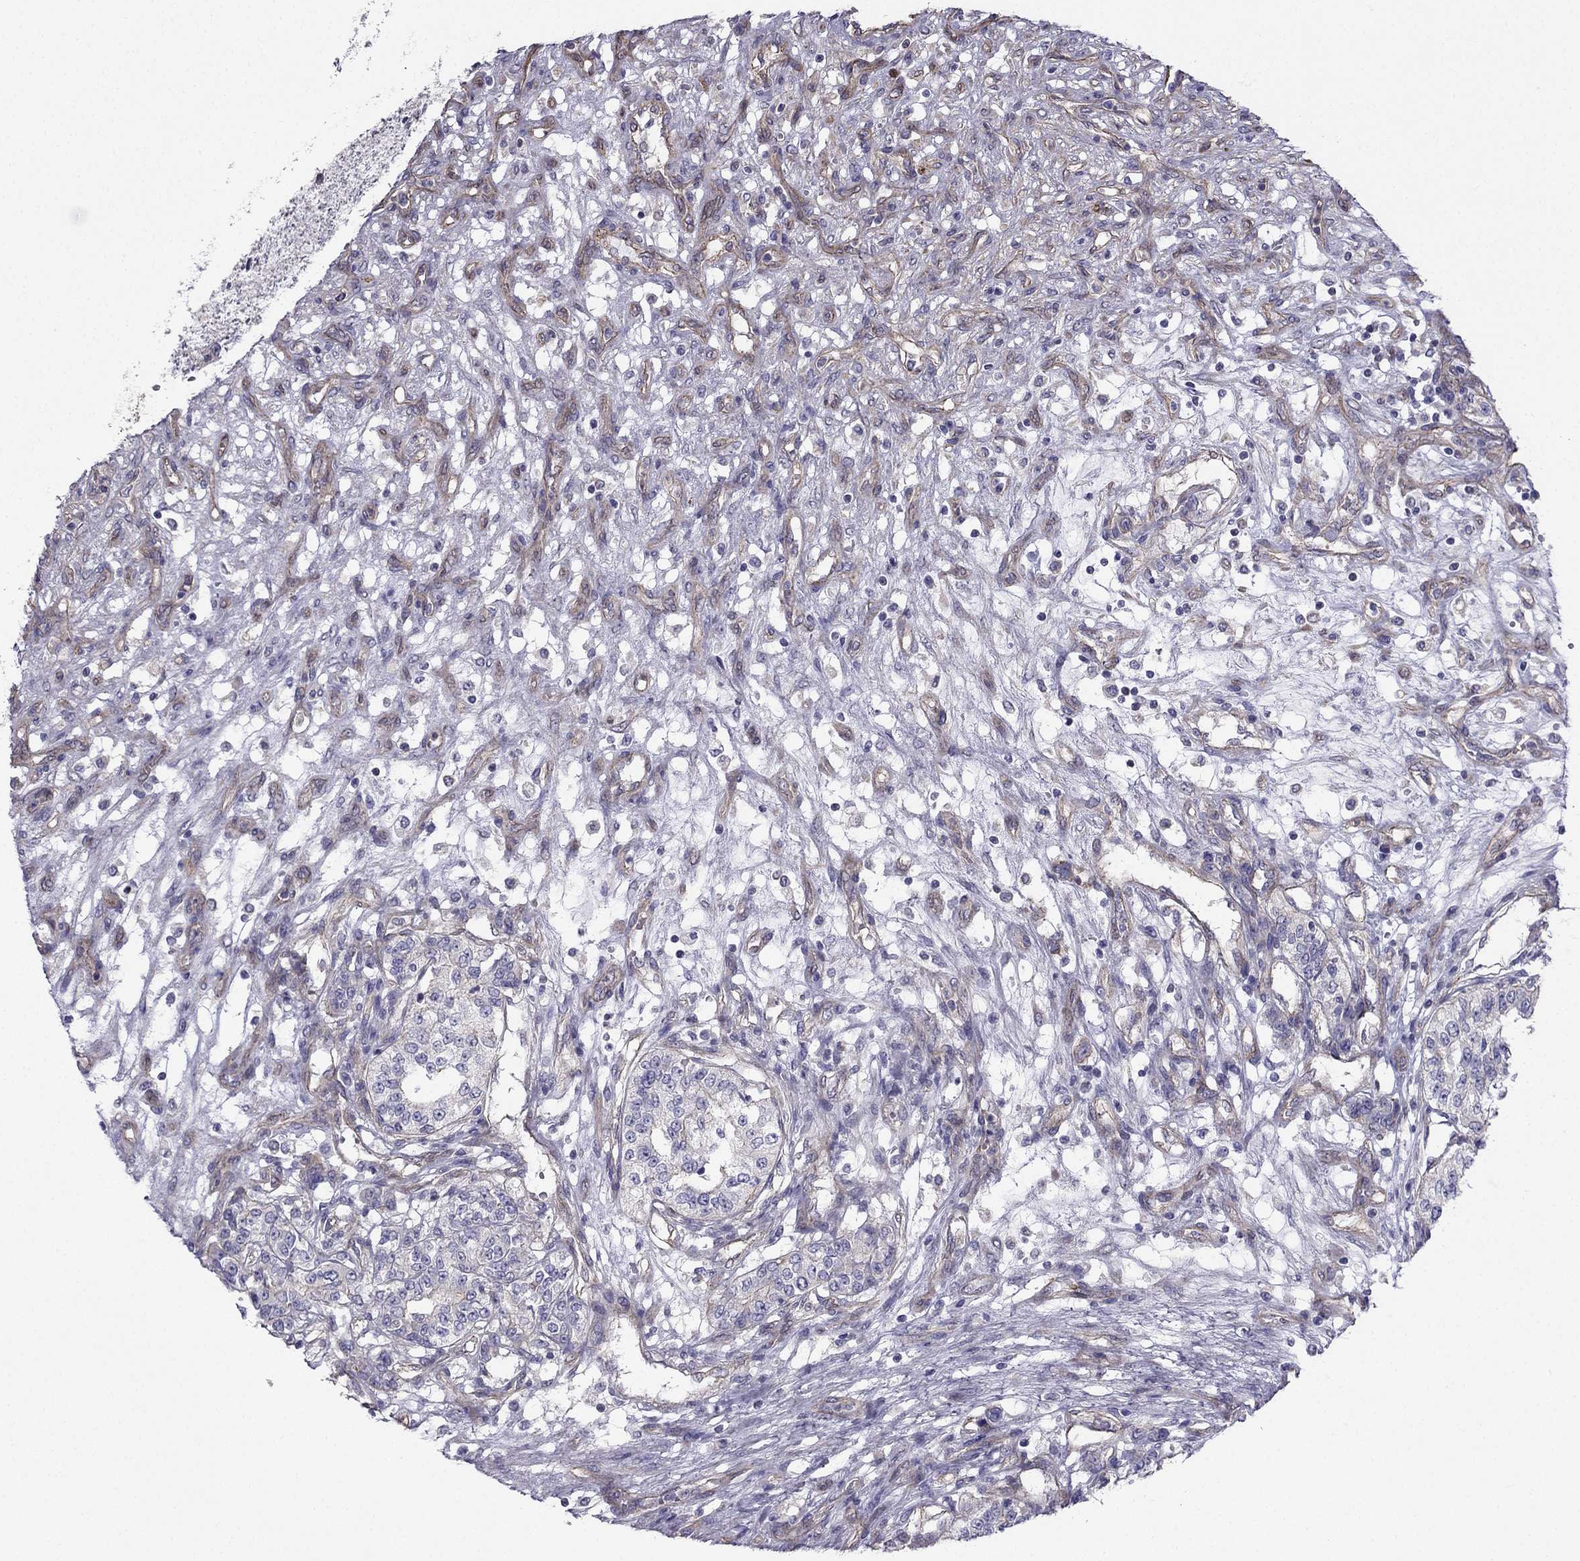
{"staining": {"intensity": "negative", "quantity": "none", "location": "none"}, "tissue": "renal cancer", "cell_type": "Tumor cells", "image_type": "cancer", "snomed": [{"axis": "morphology", "description": "Adenocarcinoma, NOS"}, {"axis": "topography", "description": "Kidney"}], "caption": "Immunohistochemistry micrograph of neoplastic tissue: human adenocarcinoma (renal) stained with DAB displays no significant protein staining in tumor cells. The staining is performed using DAB (3,3'-diaminobenzidine) brown chromogen with nuclei counter-stained in using hematoxylin.", "gene": "ENOX1", "patient": {"sex": "female", "age": 63}}